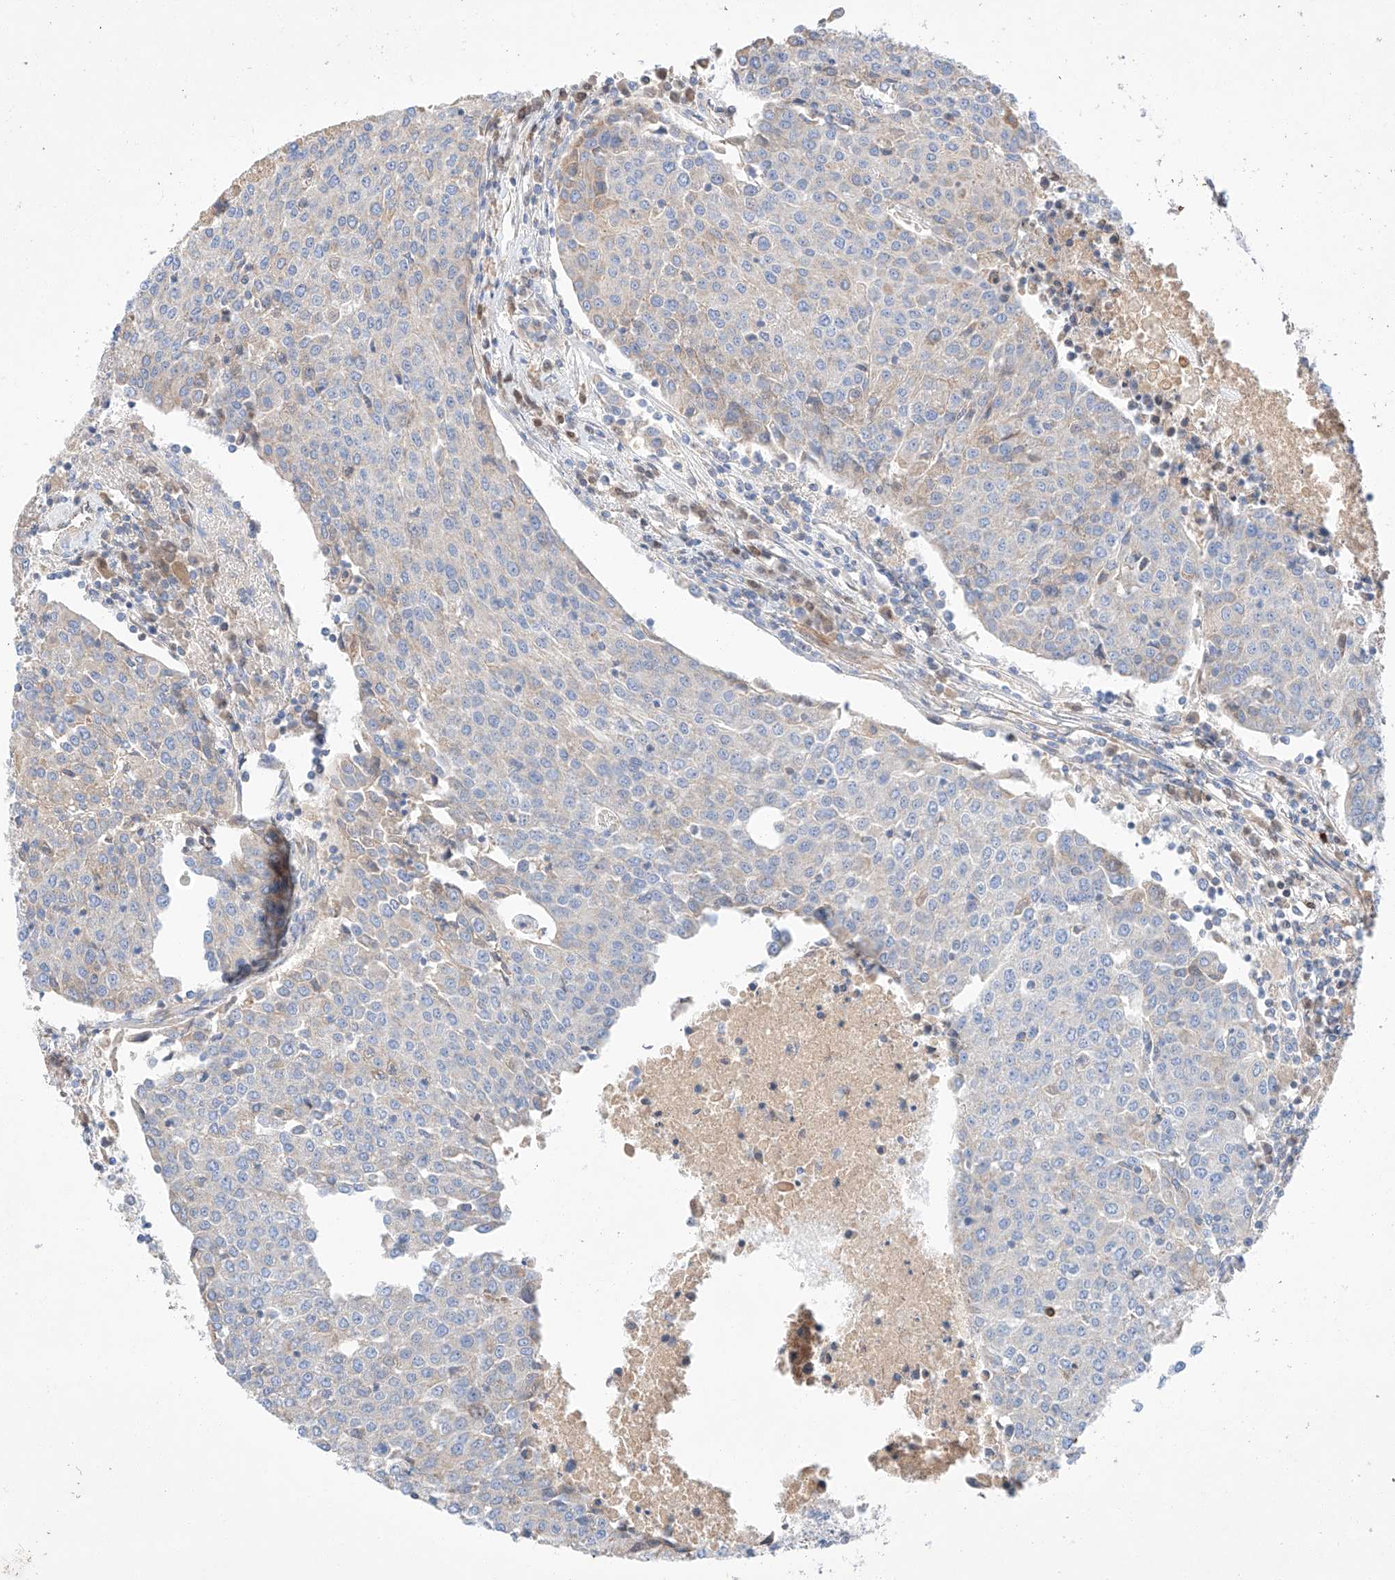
{"staining": {"intensity": "negative", "quantity": "none", "location": "none"}, "tissue": "urothelial cancer", "cell_type": "Tumor cells", "image_type": "cancer", "snomed": [{"axis": "morphology", "description": "Urothelial carcinoma, High grade"}, {"axis": "topography", "description": "Urinary bladder"}], "caption": "IHC image of neoplastic tissue: high-grade urothelial carcinoma stained with DAB displays no significant protein expression in tumor cells.", "gene": "C6orf118", "patient": {"sex": "female", "age": 85}}